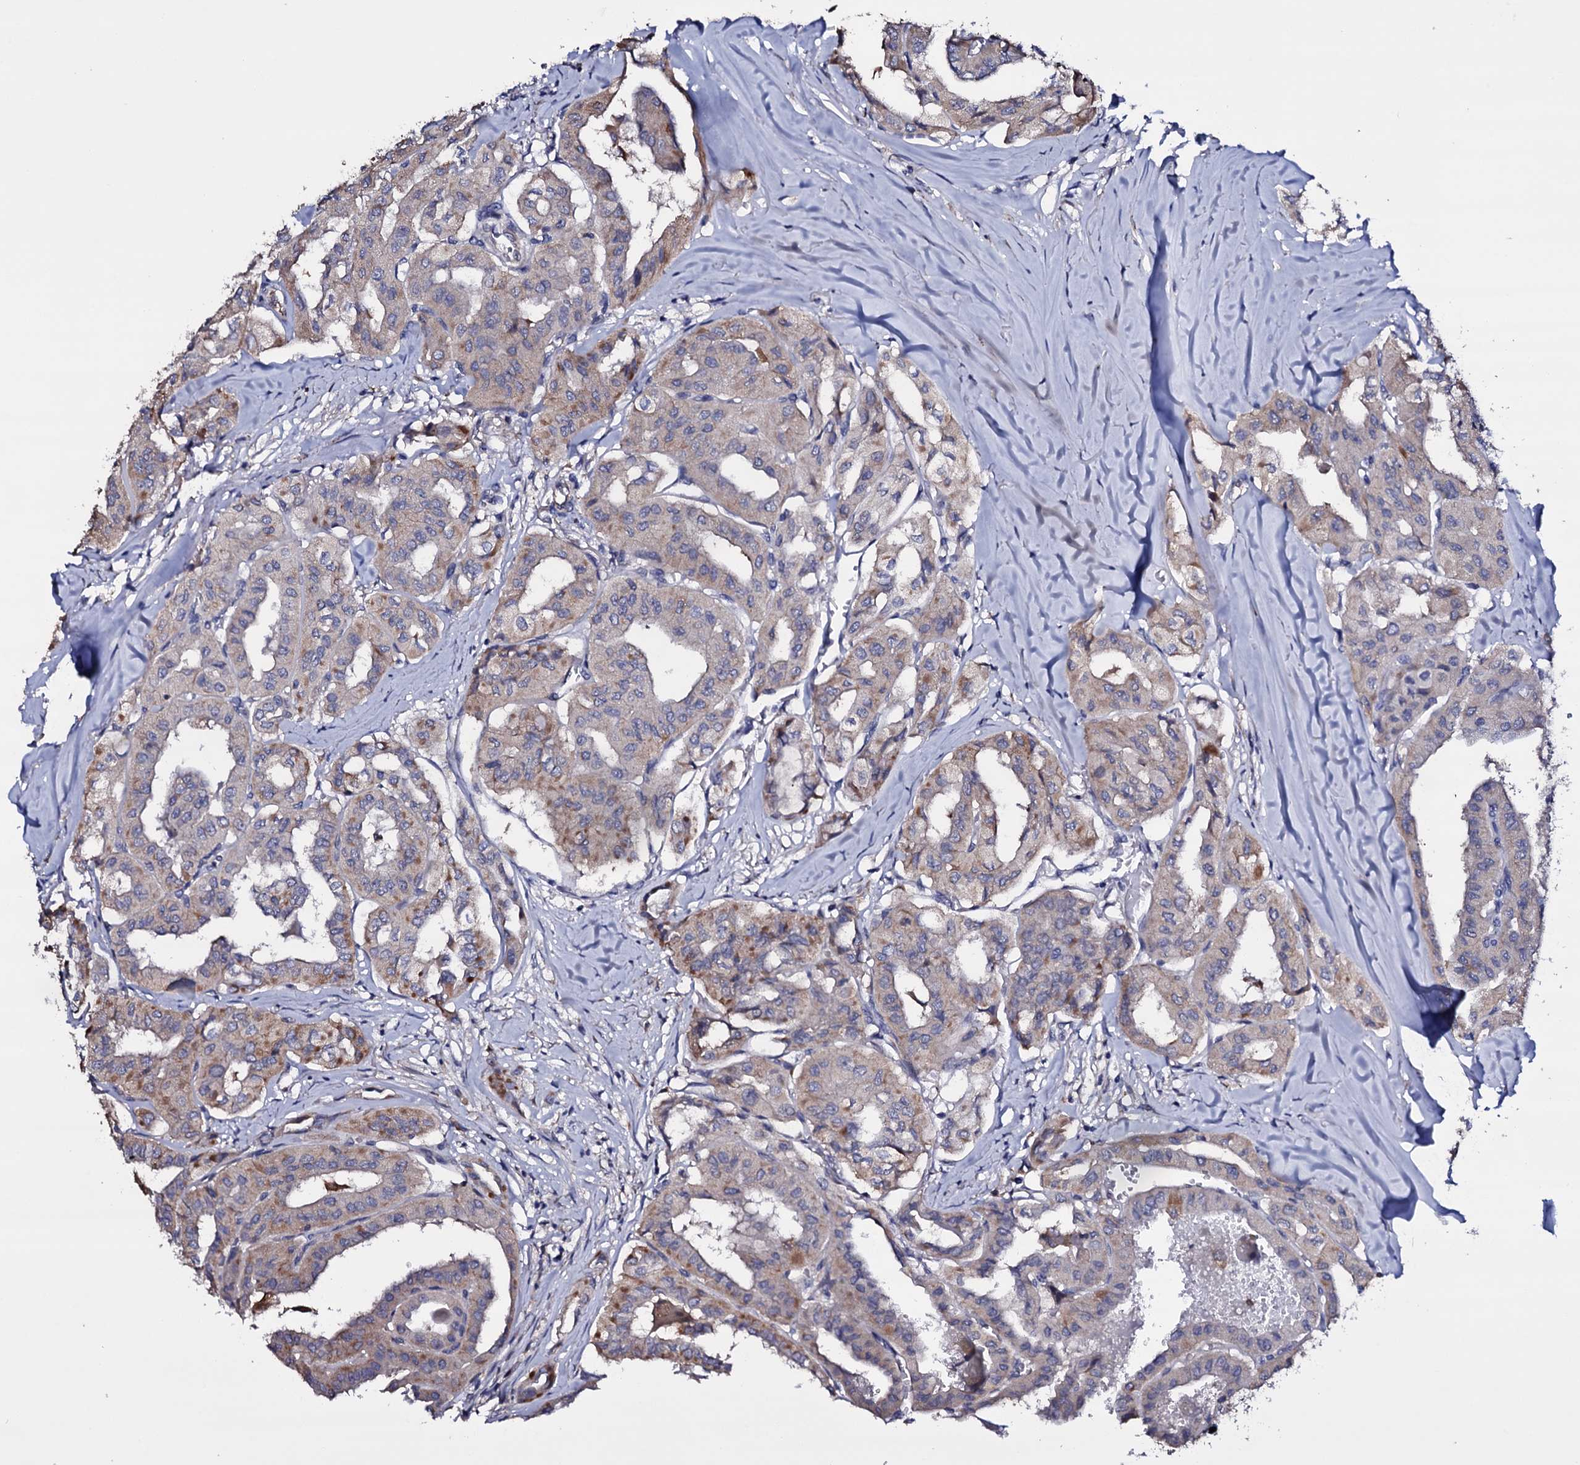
{"staining": {"intensity": "moderate", "quantity": "<25%", "location": "cytoplasmic/membranous"}, "tissue": "thyroid cancer", "cell_type": "Tumor cells", "image_type": "cancer", "snomed": [{"axis": "morphology", "description": "Papillary adenocarcinoma, NOS"}, {"axis": "topography", "description": "Thyroid gland"}], "caption": "Immunohistochemistry (DAB (3,3'-diaminobenzidine)) staining of thyroid cancer (papillary adenocarcinoma) exhibits moderate cytoplasmic/membranous protein staining in approximately <25% of tumor cells. The staining was performed using DAB, with brown indicating positive protein expression. Nuclei are stained blue with hematoxylin.", "gene": "BCL2L14", "patient": {"sex": "female", "age": 59}}